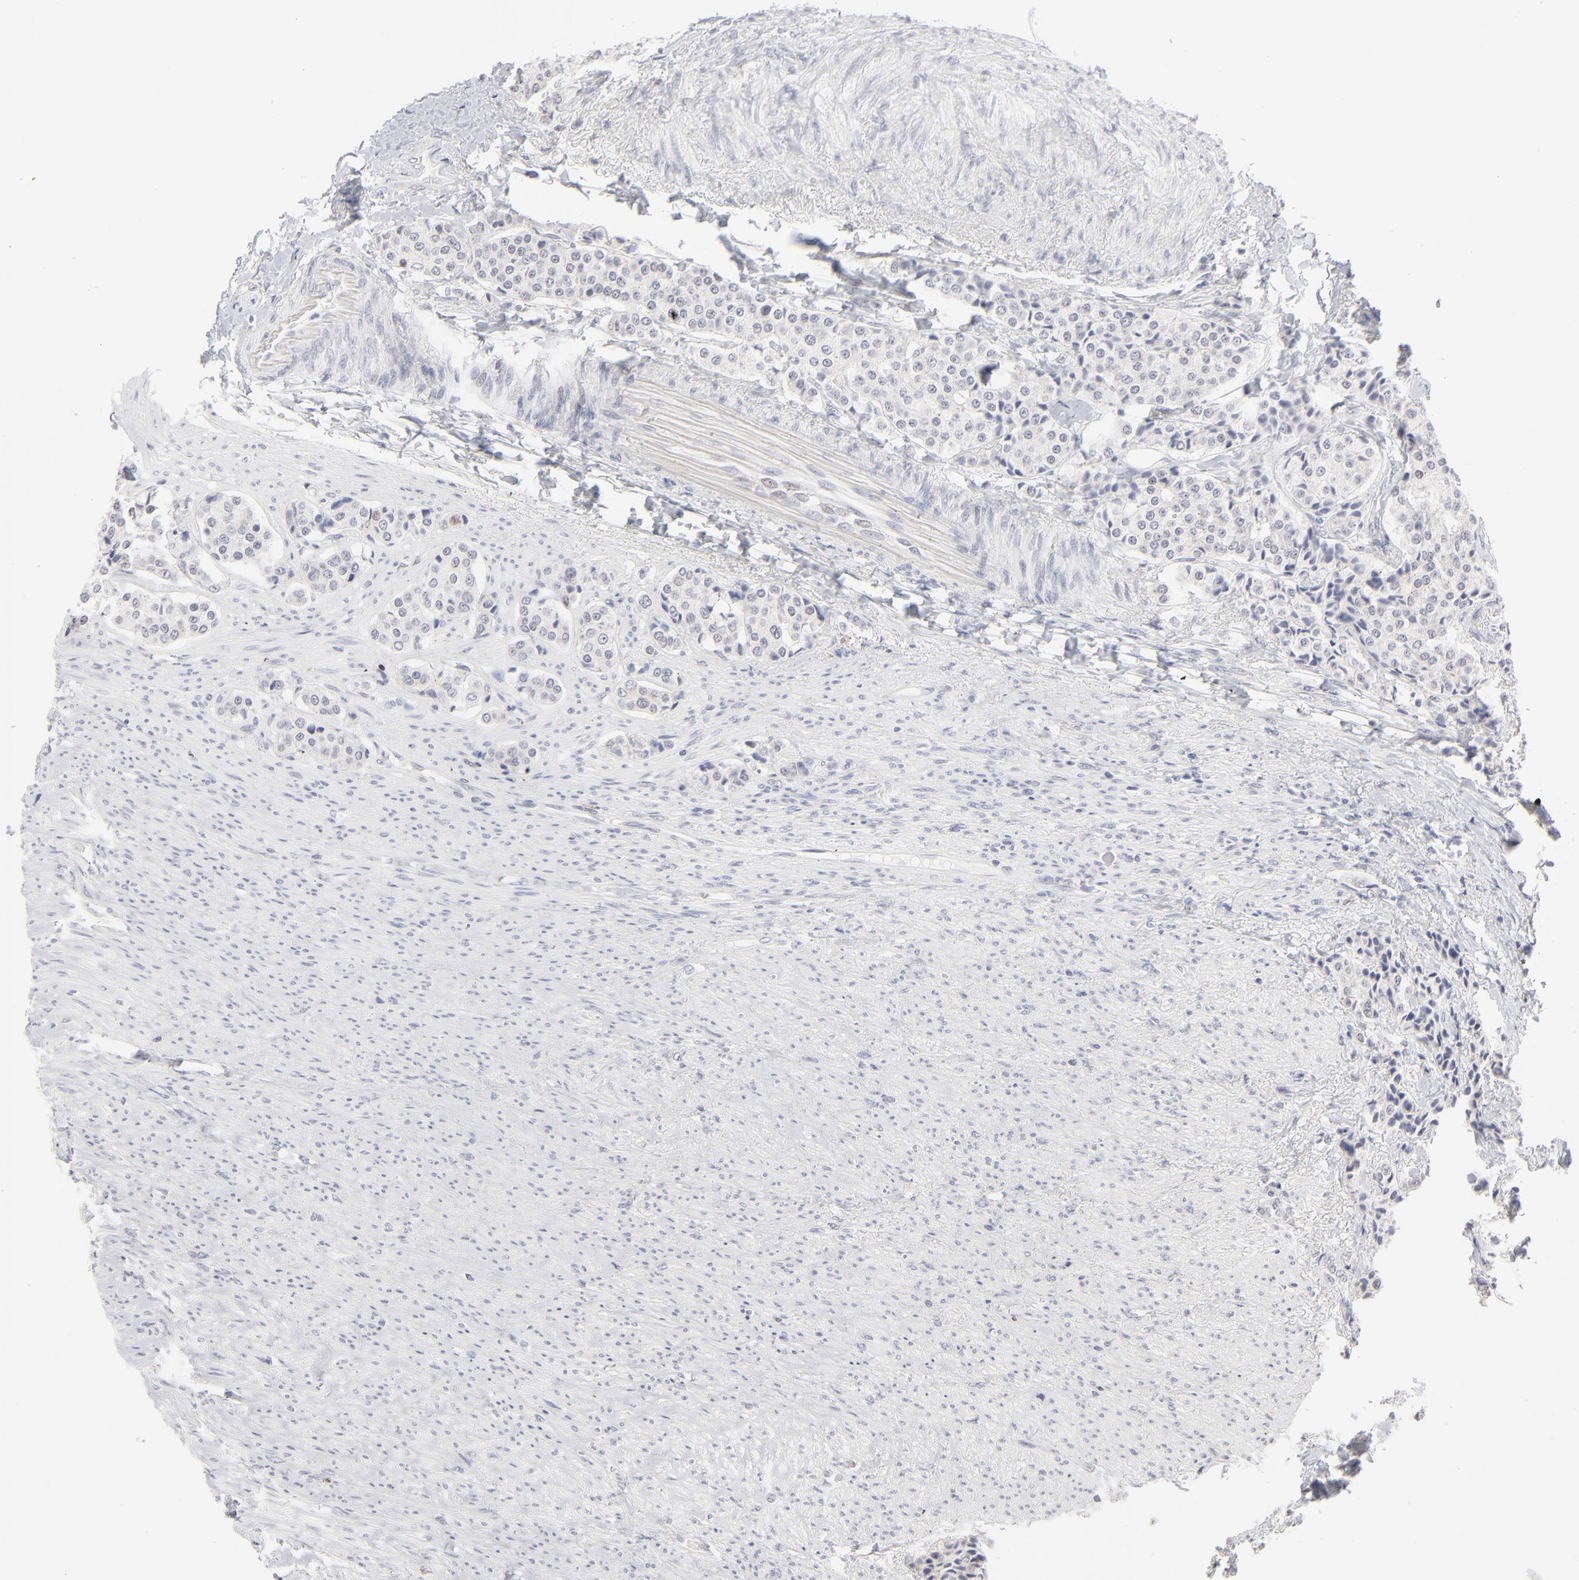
{"staining": {"intensity": "weak", "quantity": "25%-75%", "location": "cytoplasmic/membranous"}, "tissue": "carcinoid", "cell_type": "Tumor cells", "image_type": "cancer", "snomed": [{"axis": "morphology", "description": "Carcinoid, malignant, NOS"}, {"axis": "topography", "description": "Colon"}], "caption": "Weak cytoplasmic/membranous protein positivity is seen in about 25%-75% of tumor cells in malignant carcinoid.", "gene": "RBM3", "patient": {"sex": "female", "age": 61}}